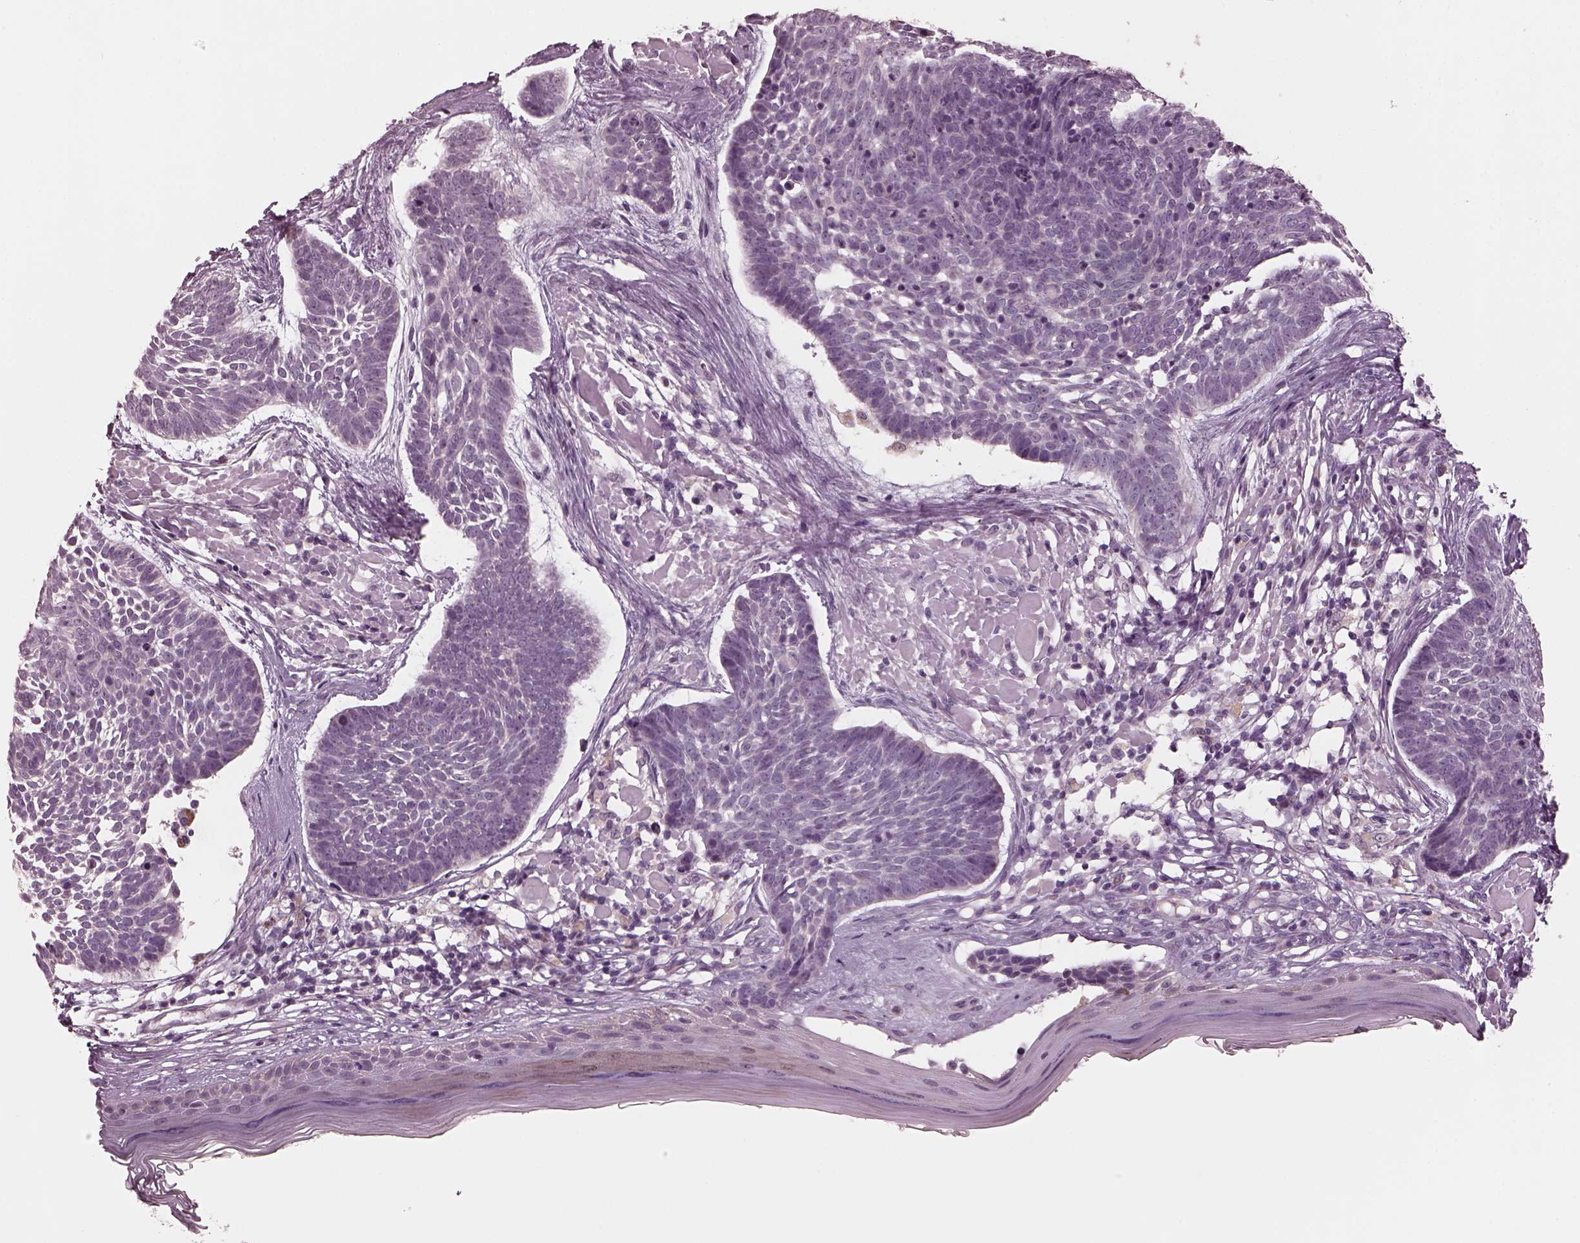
{"staining": {"intensity": "negative", "quantity": "none", "location": "none"}, "tissue": "skin cancer", "cell_type": "Tumor cells", "image_type": "cancer", "snomed": [{"axis": "morphology", "description": "Basal cell carcinoma"}, {"axis": "topography", "description": "Skin"}], "caption": "Human skin cancer (basal cell carcinoma) stained for a protein using immunohistochemistry (IHC) exhibits no staining in tumor cells.", "gene": "RCVRN", "patient": {"sex": "male", "age": 85}}